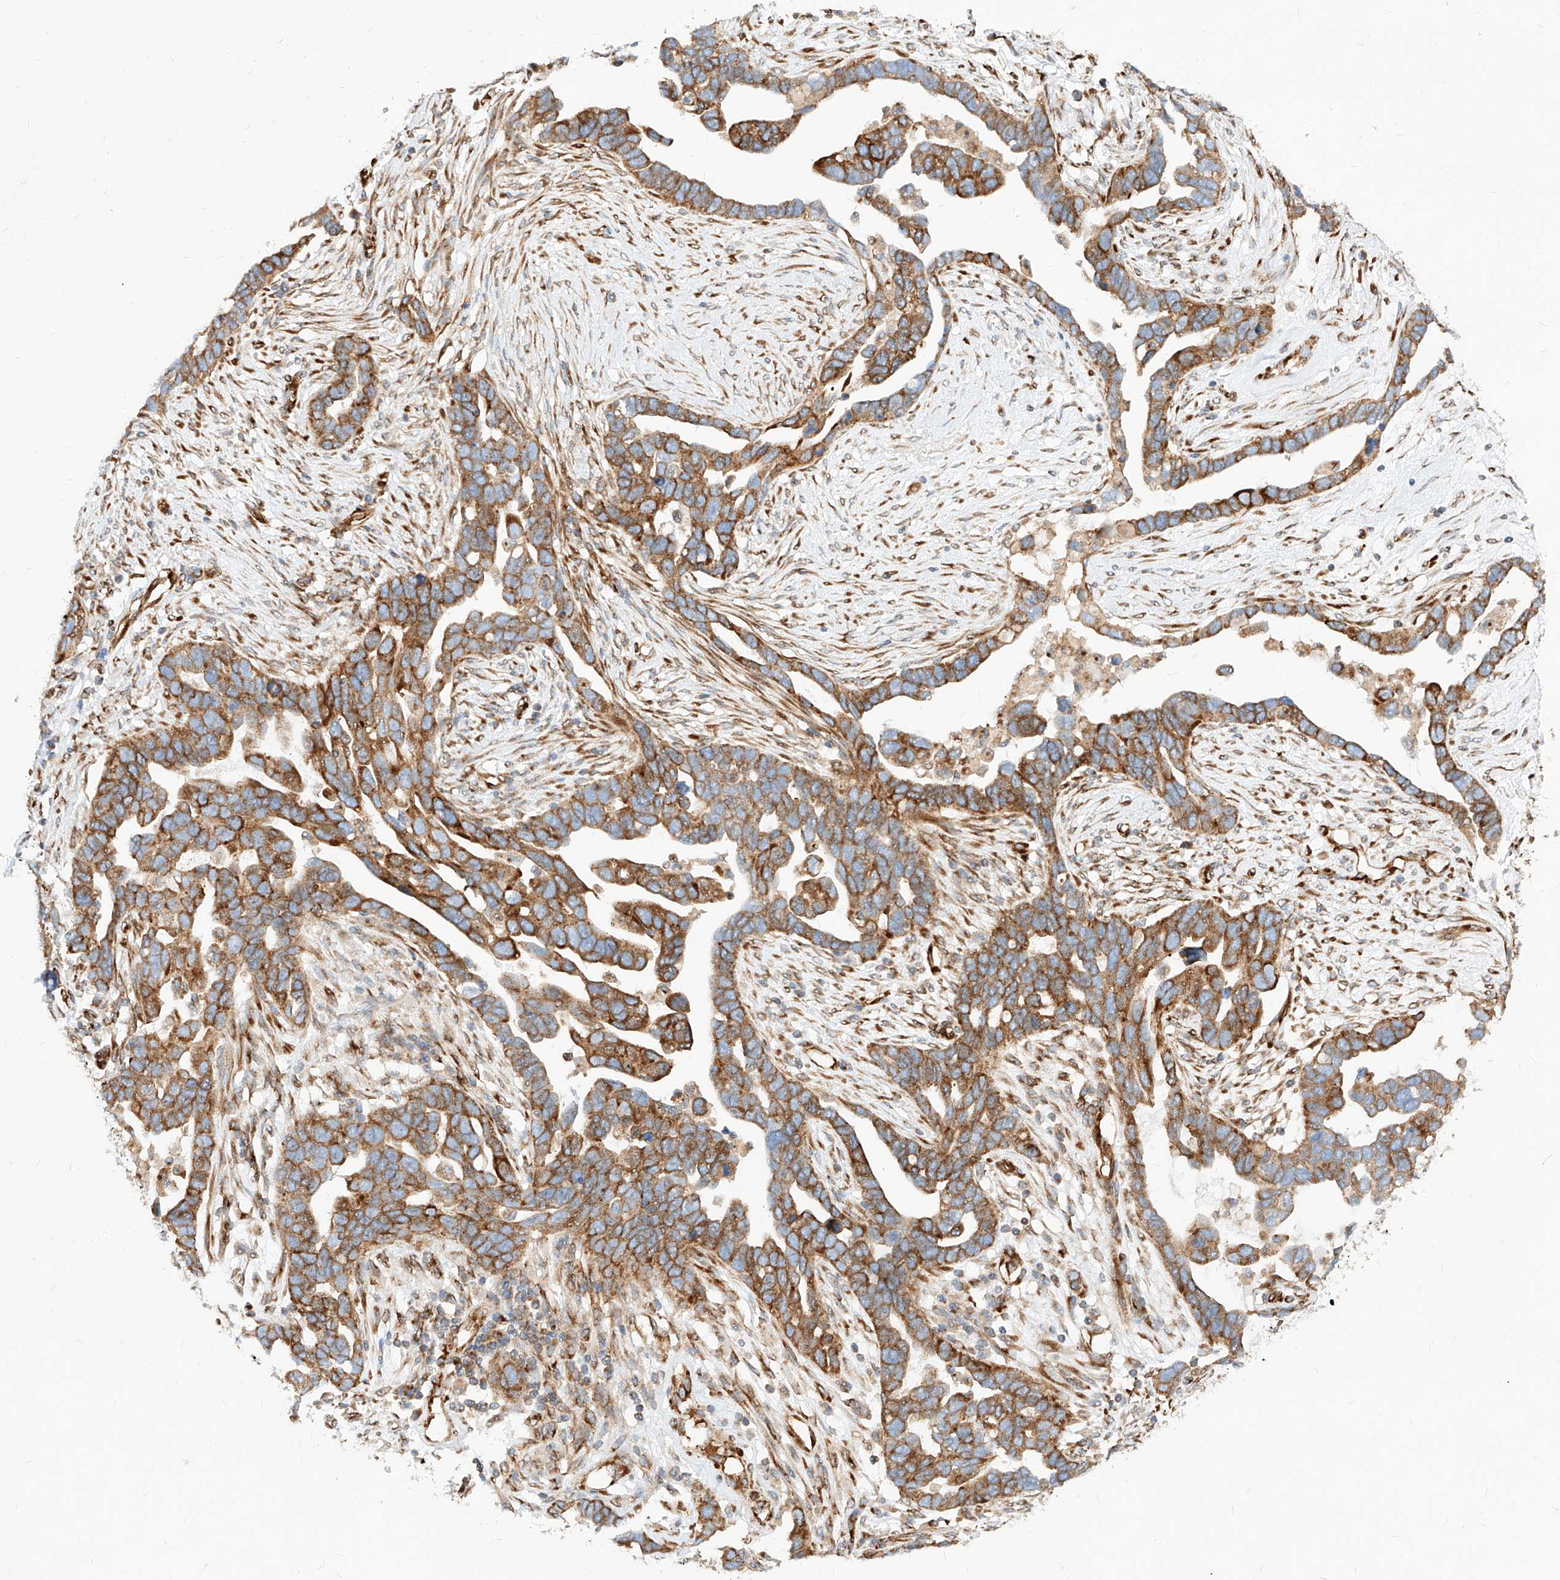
{"staining": {"intensity": "moderate", "quantity": ">75%", "location": "cytoplasmic/membranous"}, "tissue": "ovarian cancer", "cell_type": "Tumor cells", "image_type": "cancer", "snomed": [{"axis": "morphology", "description": "Cystadenocarcinoma, serous, NOS"}, {"axis": "topography", "description": "Ovary"}], "caption": "Protein staining exhibits moderate cytoplasmic/membranous staining in approximately >75% of tumor cells in serous cystadenocarcinoma (ovarian).", "gene": "CSGALNACT2", "patient": {"sex": "female", "age": 54}}